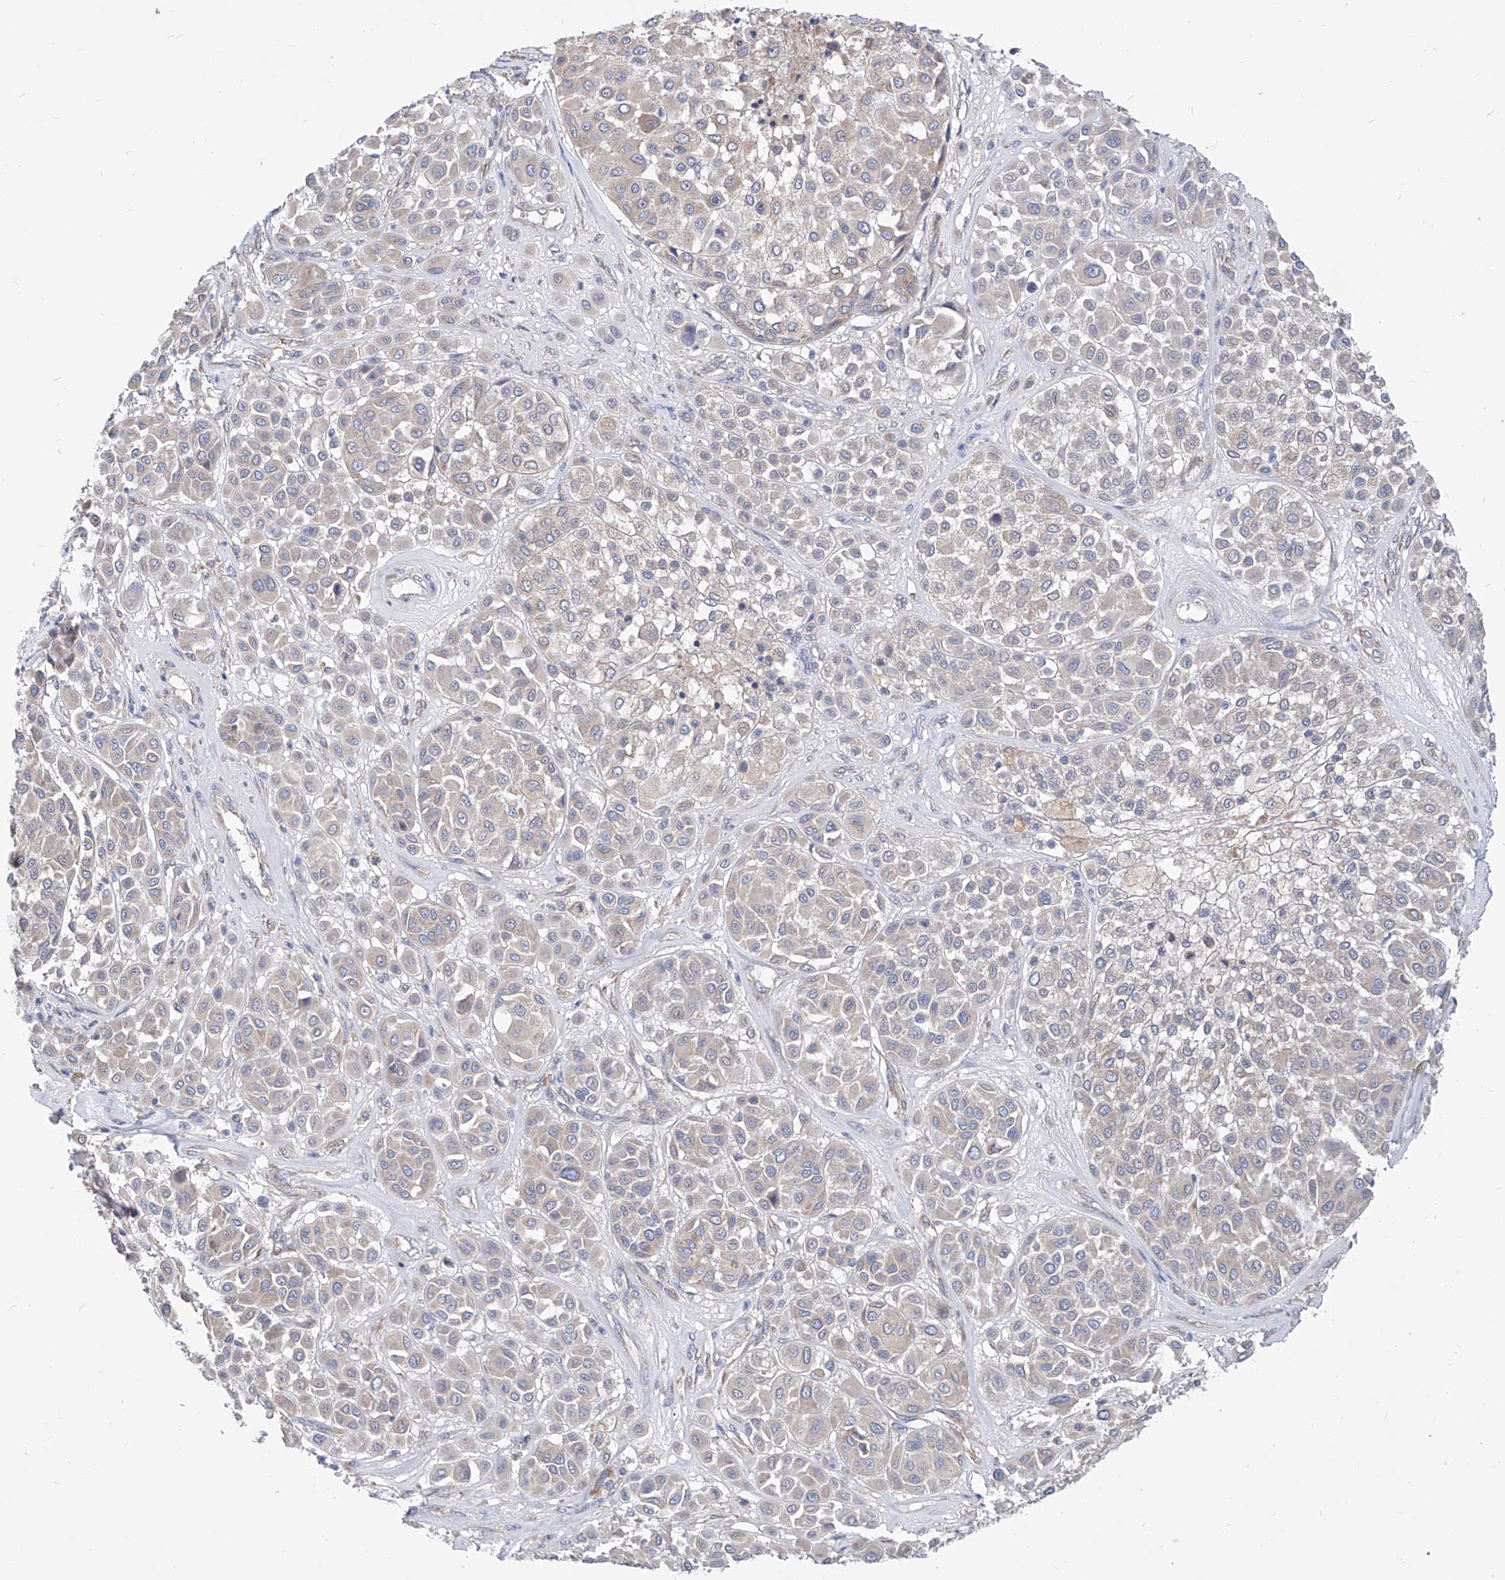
{"staining": {"intensity": "negative", "quantity": "none", "location": "none"}, "tissue": "melanoma", "cell_type": "Tumor cells", "image_type": "cancer", "snomed": [{"axis": "morphology", "description": "Malignant melanoma, Metastatic site"}, {"axis": "topography", "description": "Soft tissue"}], "caption": "Tumor cells are negative for protein expression in human malignant melanoma (metastatic site). (DAB (3,3'-diaminobenzidine) IHC with hematoxylin counter stain).", "gene": "UFL1", "patient": {"sex": "male", "age": 41}}